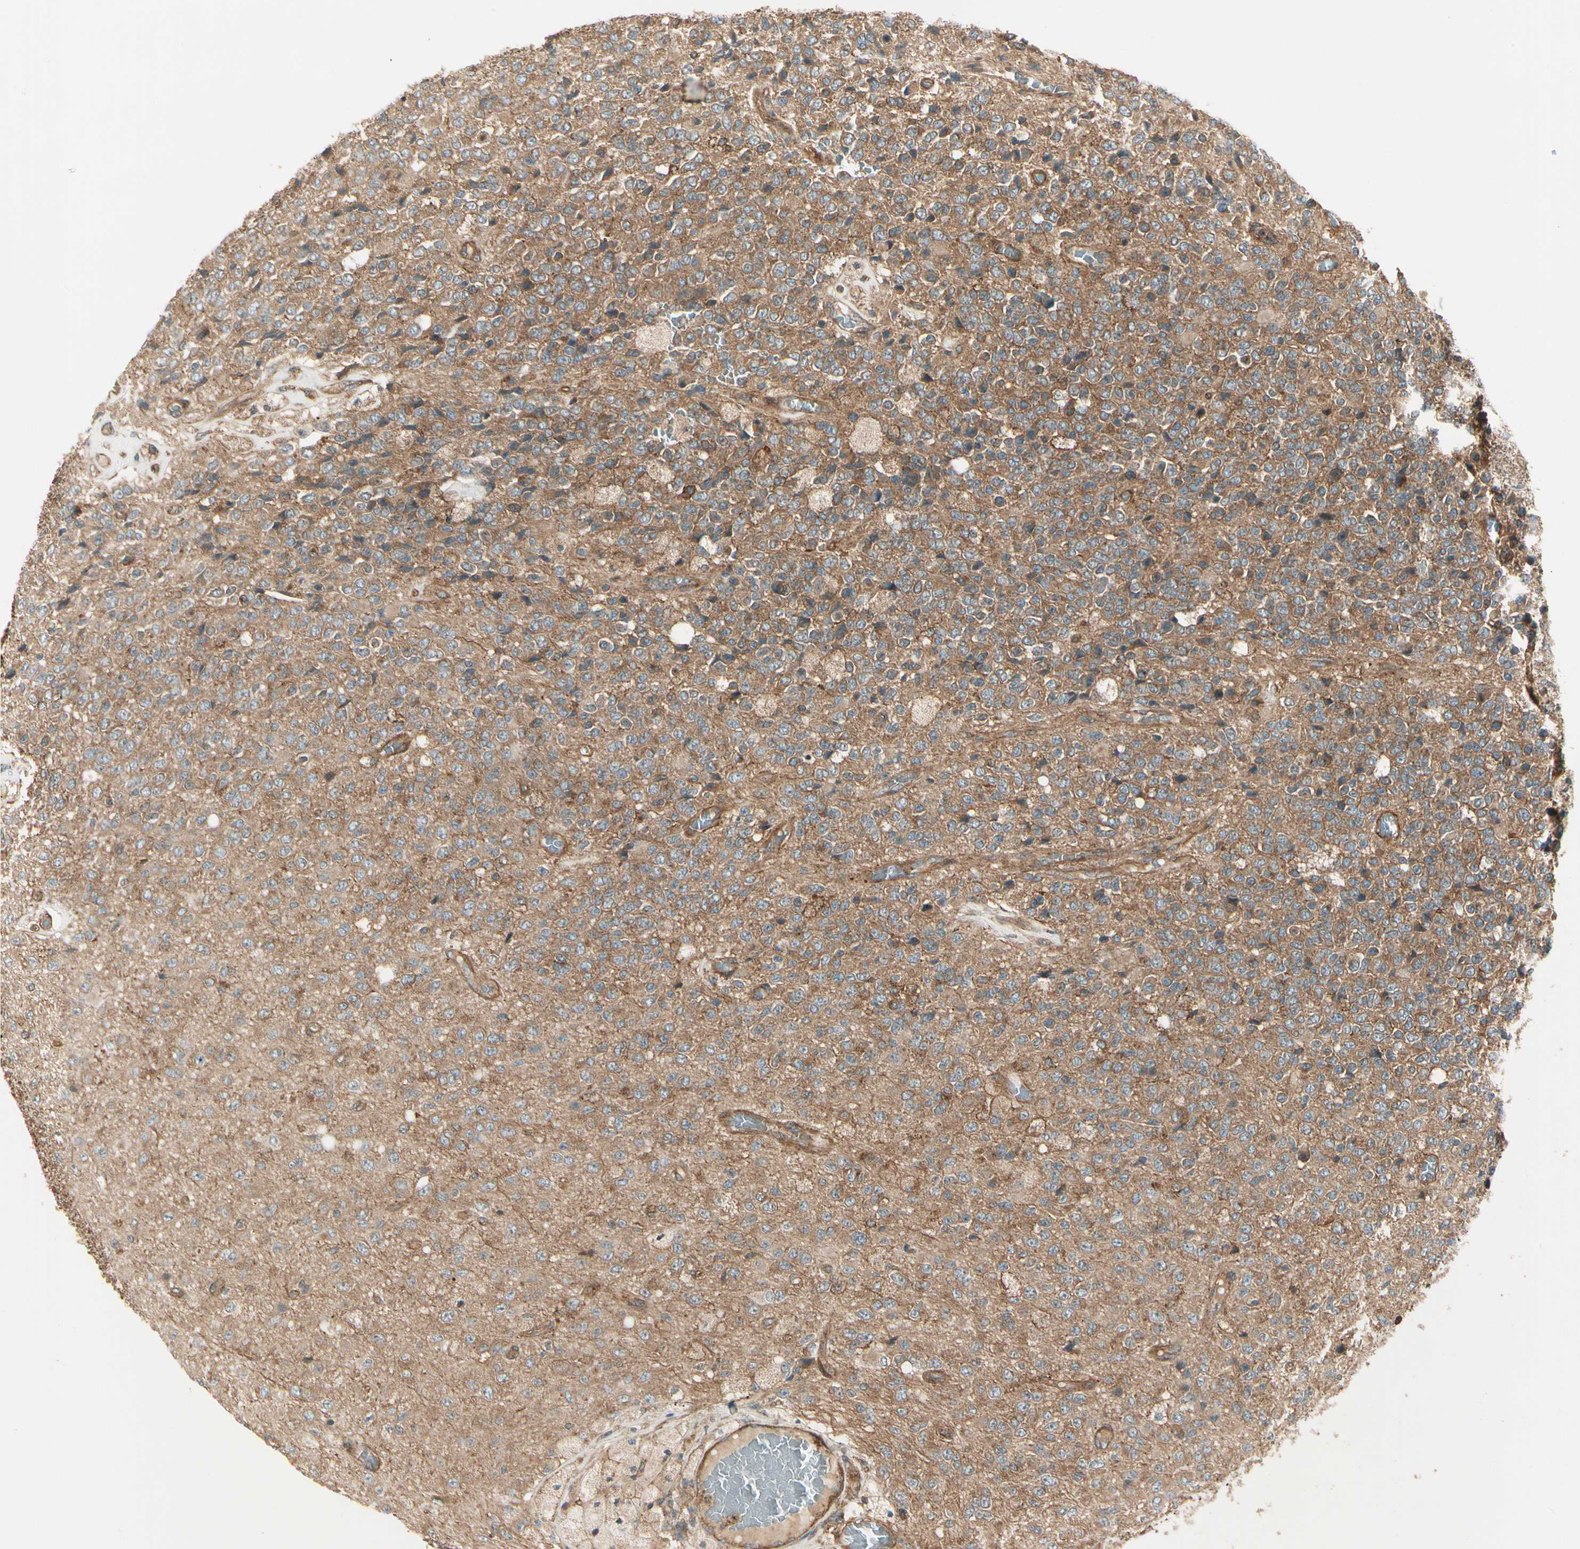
{"staining": {"intensity": "moderate", "quantity": ">75%", "location": "cytoplasmic/membranous"}, "tissue": "glioma", "cell_type": "Tumor cells", "image_type": "cancer", "snomed": [{"axis": "morphology", "description": "Glioma, malignant, High grade"}, {"axis": "topography", "description": "pancreas cauda"}], "caption": "A medium amount of moderate cytoplasmic/membranous staining is identified in about >75% of tumor cells in glioma tissue. Nuclei are stained in blue.", "gene": "FKBP15", "patient": {"sex": "male", "age": 60}}